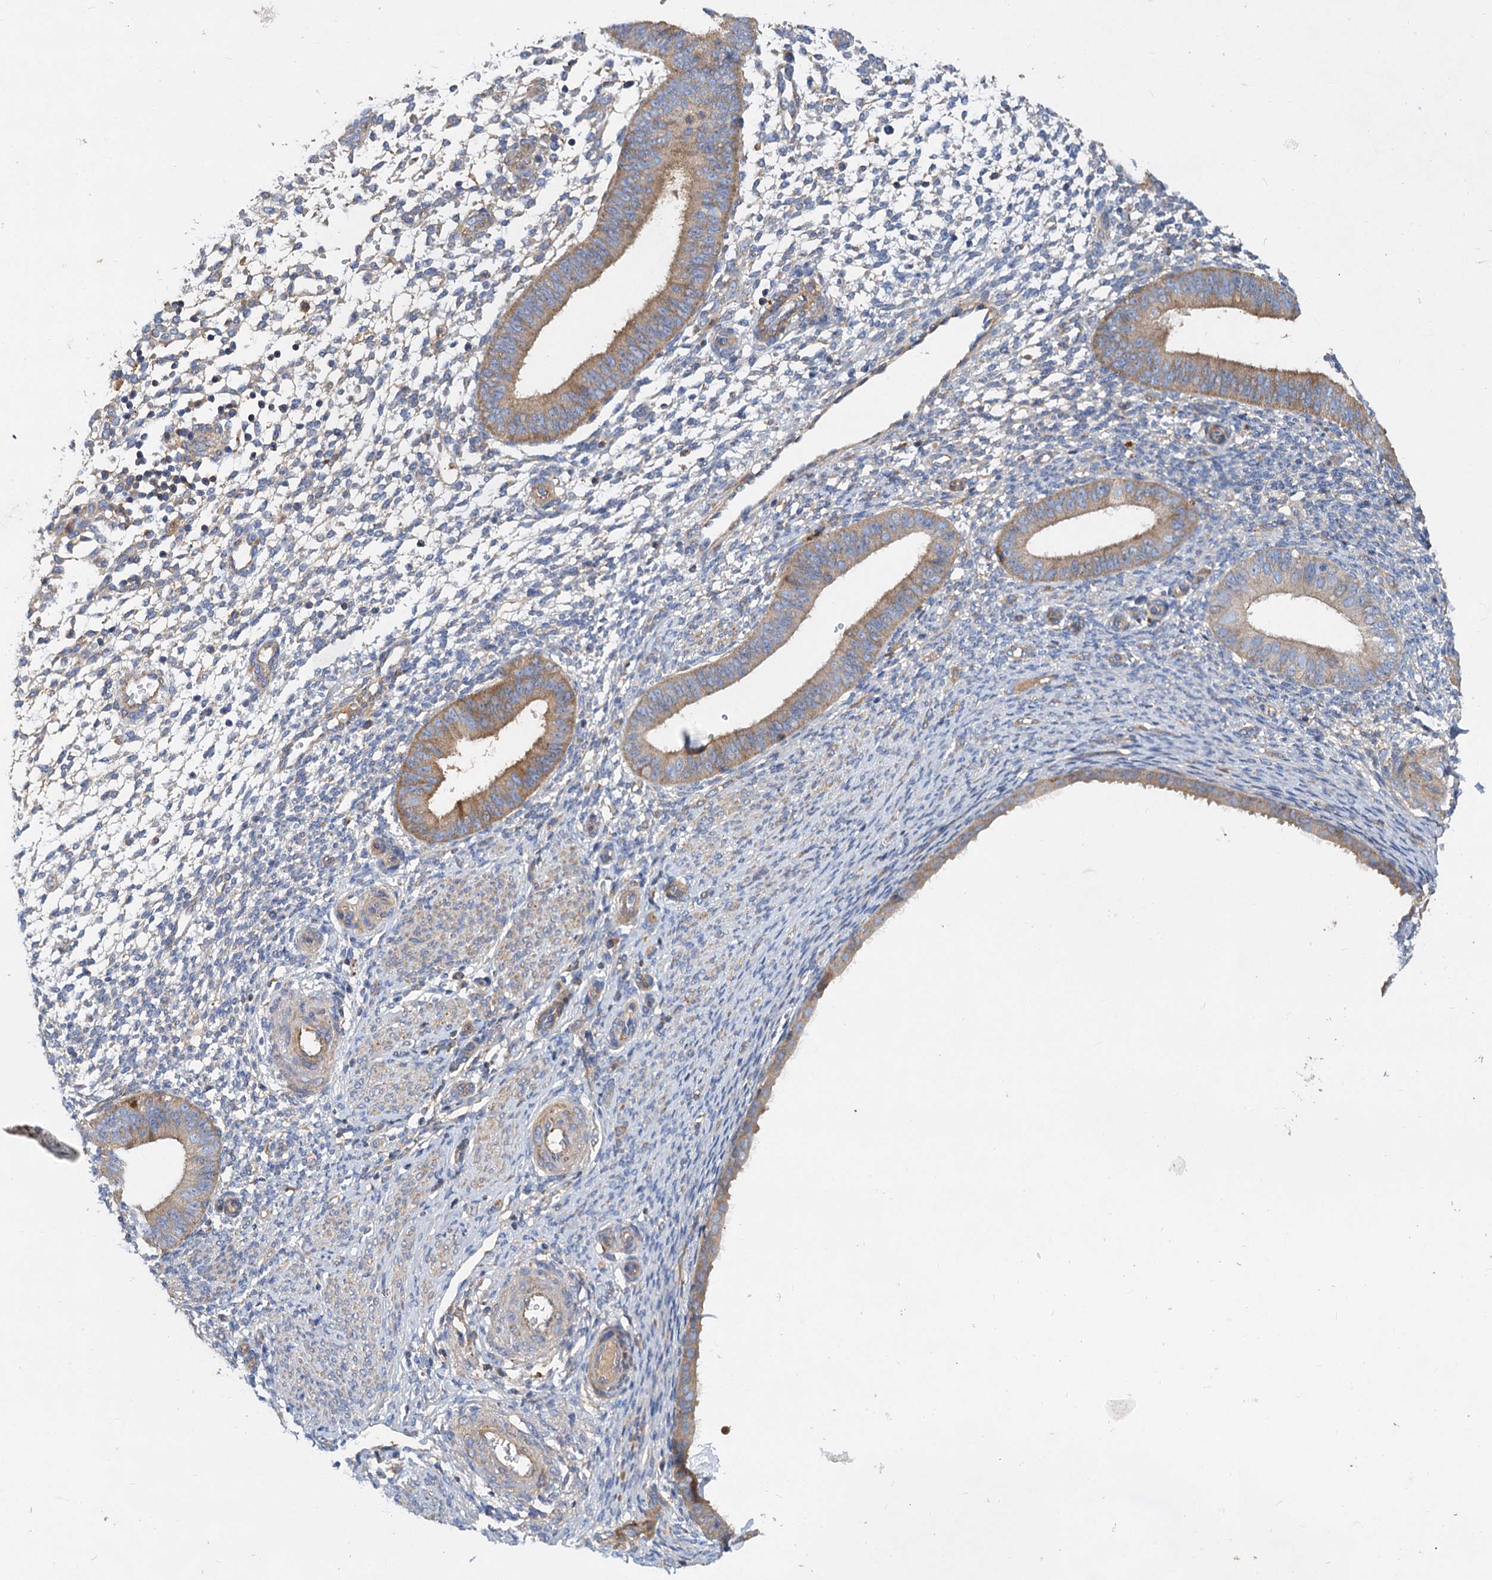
{"staining": {"intensity": "weak", "quantity": "<25%", "location": "cytoplasmic/membranous"}, "tissue": "endometrium", "cell_type": "Cells in endometrial stroma", "image_type": "normal", "snomed": [{"axis": "morphology", "description": "Normal tissue, NOS"}, {"axis": "topography", "description": "Uterus"}, {"axis": "topography", "description": "Endometrium"}], "caption": "Cells in endometrial stroma show no significant positivity in normal endometrium. (DAB IHC visualized using brightfield microscopy, high magnification).", "gene": "ALKBH7", "patient": {"sex": "female", "age": 48}}